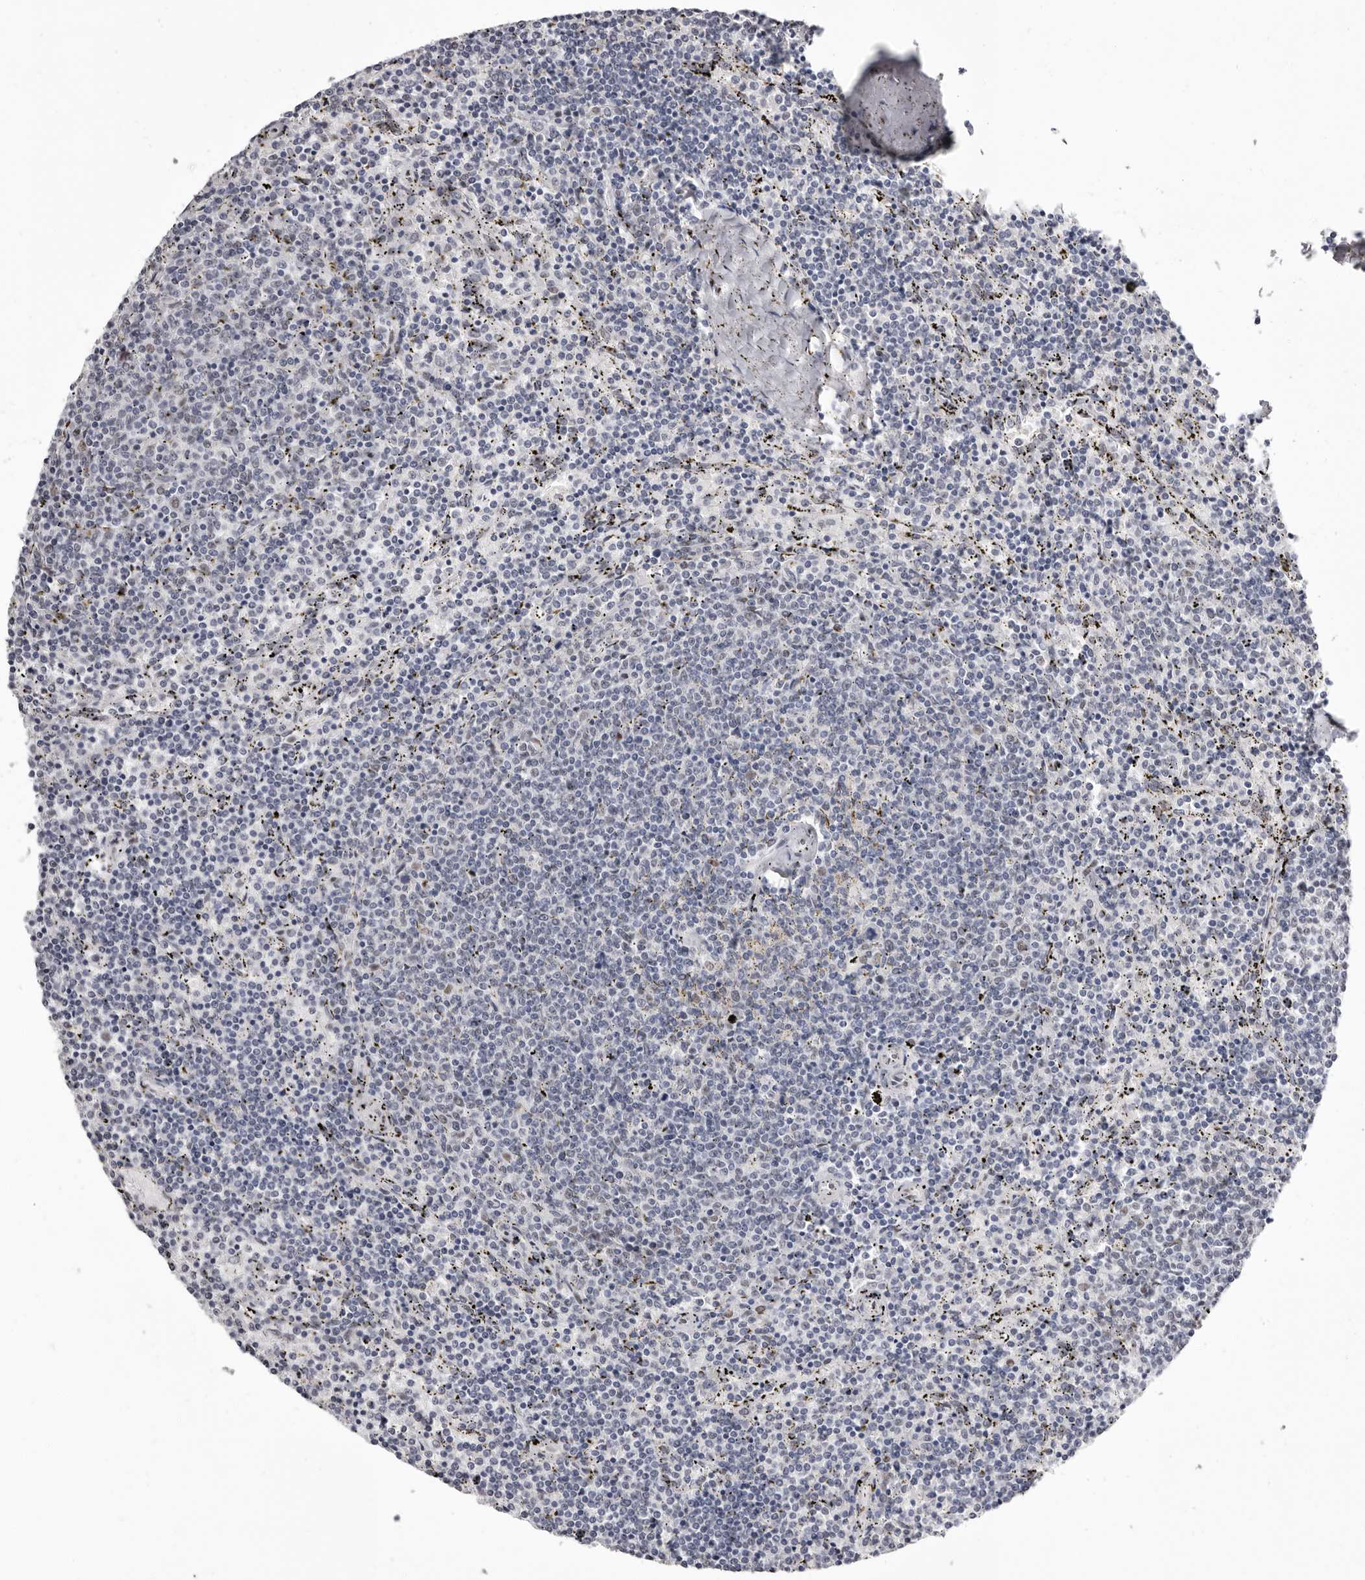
{"staining": {"intensity": "negative", "quantity": "none", "location": "none"}, "tissue": "lymphoma", "cell_type": "Tumor cells", "image_type": "cancer", "snomed": [{"axis": "morphology", "description": "Malignant lymphoma, non-Hodgkin's type, Low grade"}, {"axis": "topography", "description": "Spleen"}], "caption": "The histopathology image reveals no significant expression in tumor cells of low-grade malignant lymphoma, non-Hodgkin's type.", "gene": "ZNF326", "patient": {"sex": "female", "age": 50}}